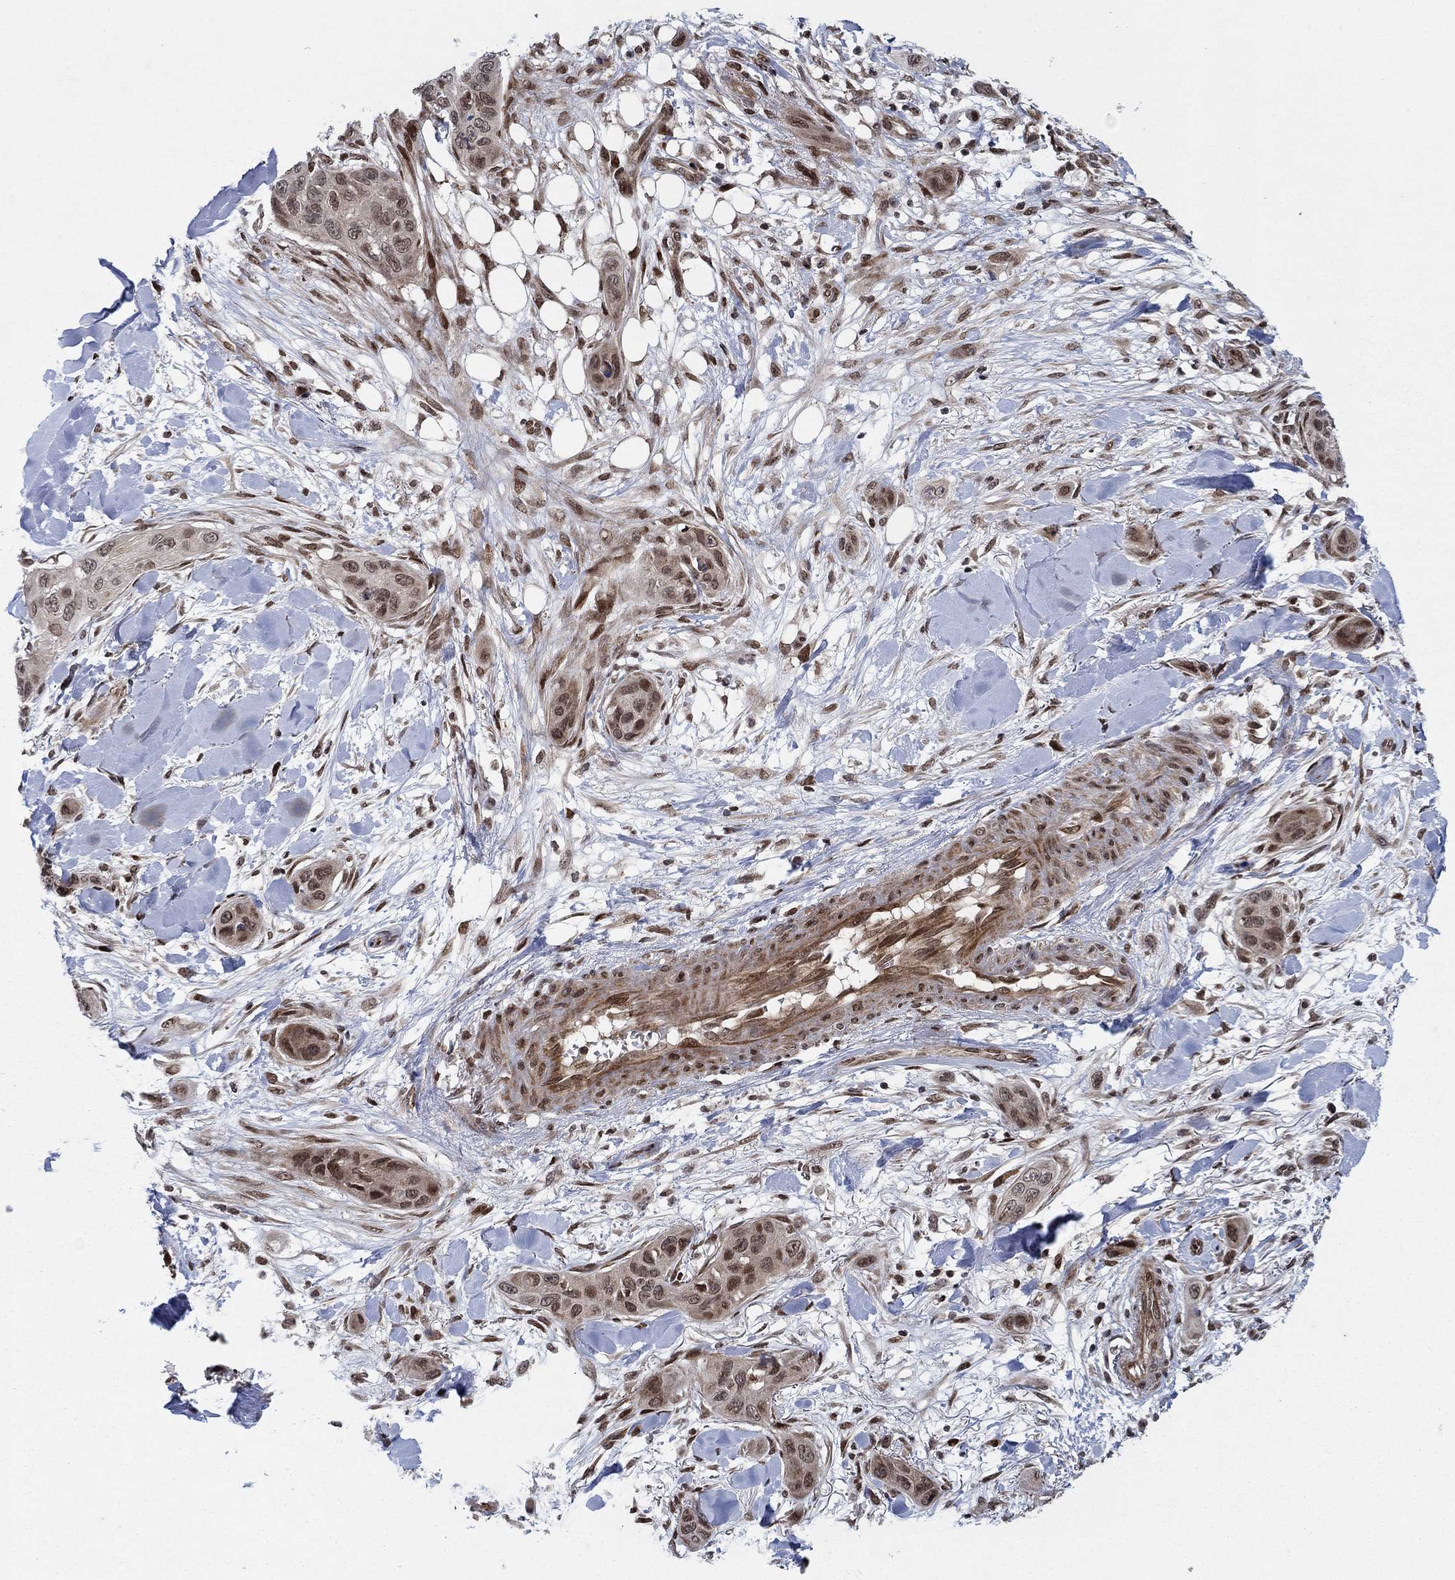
{"staining": {"intensity": "strong", "quantity": "<25%", "location": "nuclear"}, "tissue": "skin cancer", "cell_type": "Tumor cells", "image_type": "cancer", "snomed": [{"axis": "morphology", "description": "Squamous cell carcinoma, NOS"}, {"axis": "topography", "description": "Skin"}], "caption": "This micrograph exhibits immunohistochemistry staining of skin cancer, with medium strong nuclear staining in approximately <25% of tumor cells.", "gene": "PRICKLE4", "patient": {"sex": "male", "age": 78}}